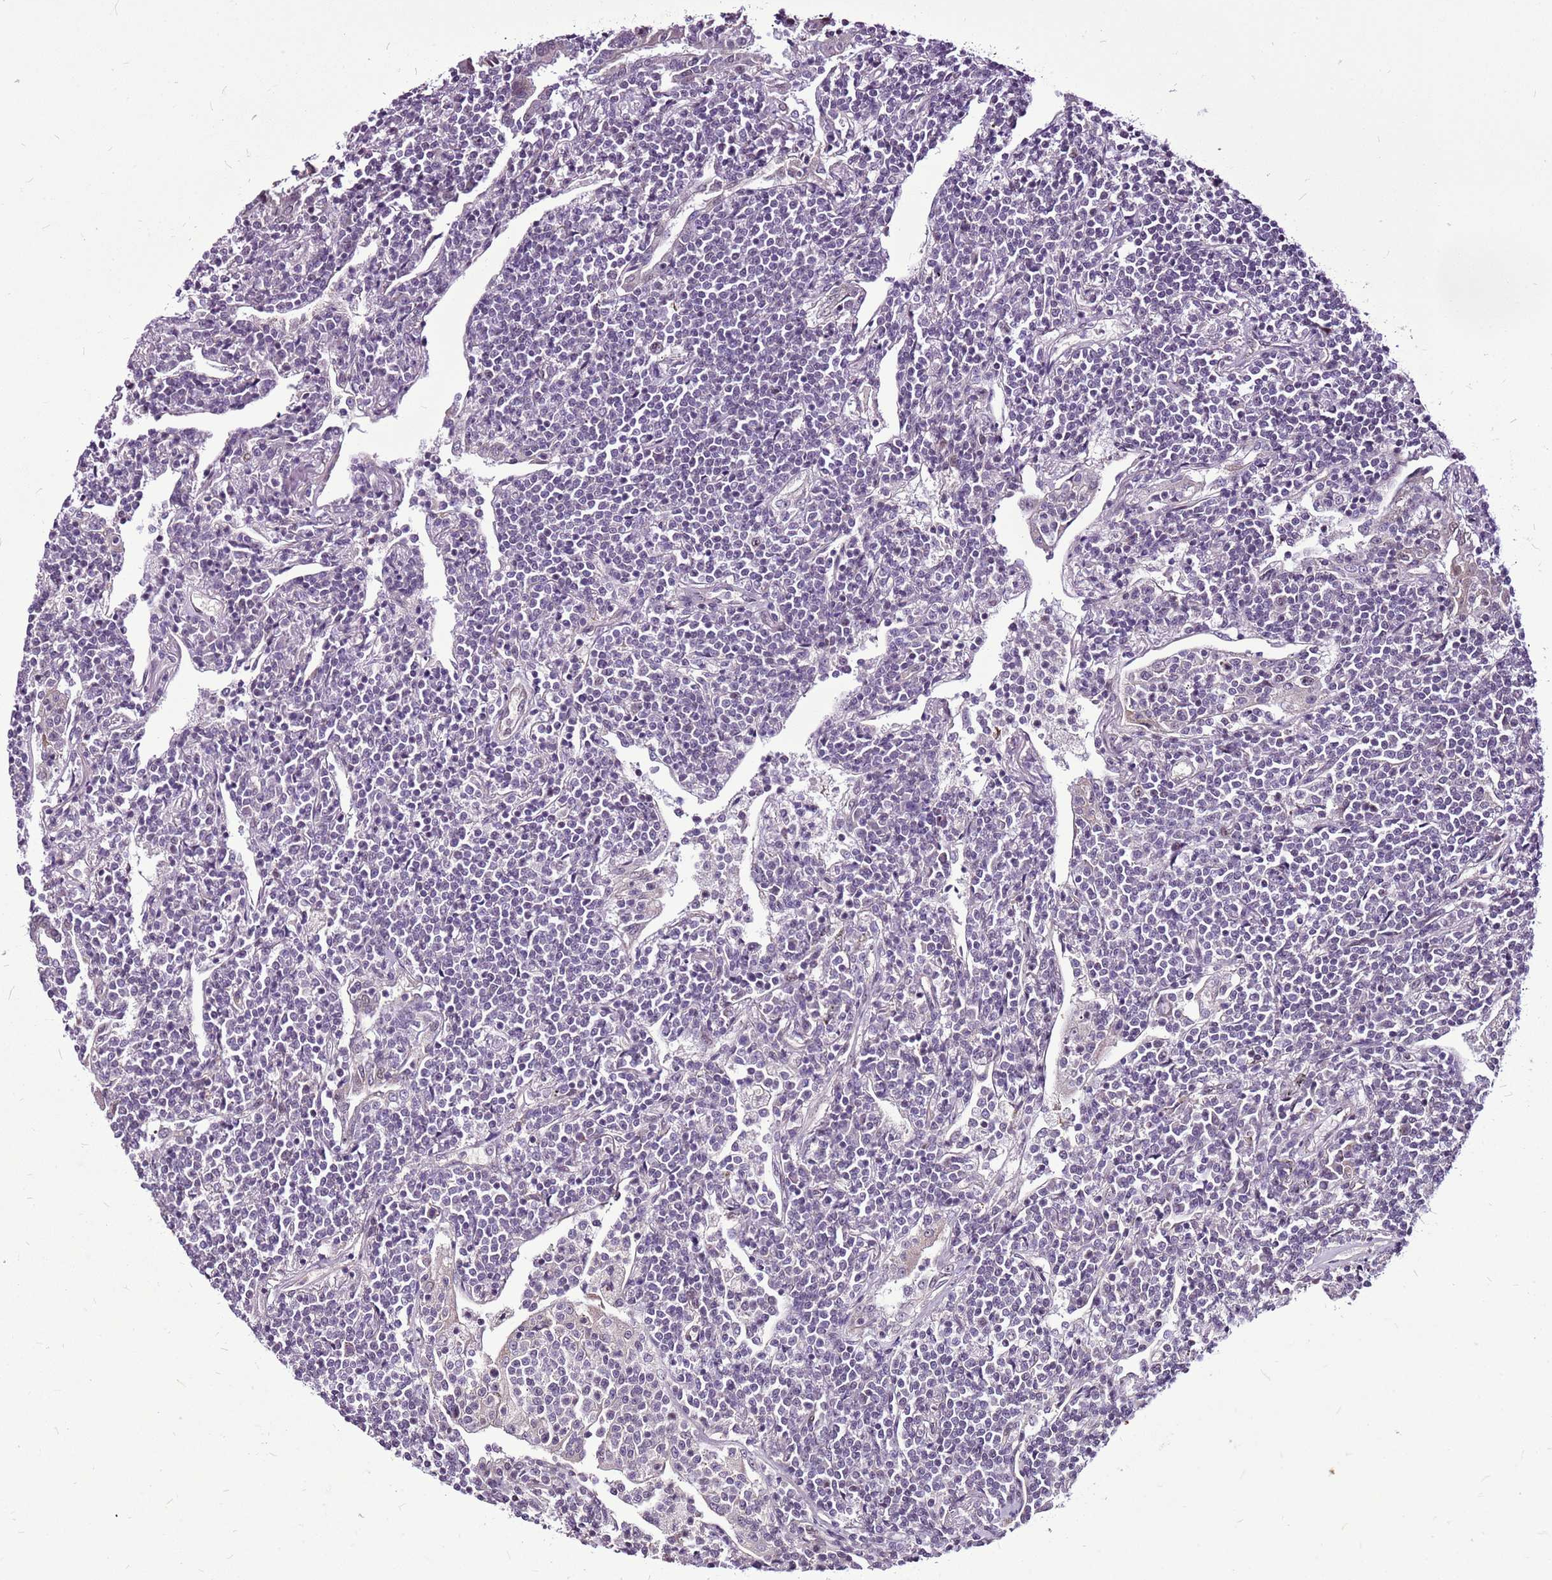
{"staining": {"intensity": "negative", "quantity": "none", "location": "none"}, "tissue": "lymphoma", "cell_type": "Tumor cells", "image_type": "cancer", "snomed": [{"axis": "morphology", "description": "Malignant lymphoma, non-Hodgkin's type, Low grade"}, {"axis": "topography", "description": "Lung"}], "caption": "Image shows no significant protein expression in tumor cells of lymphoma.", "gene": "CCDC166", "patient": {"sex": "female", "age": 71}}